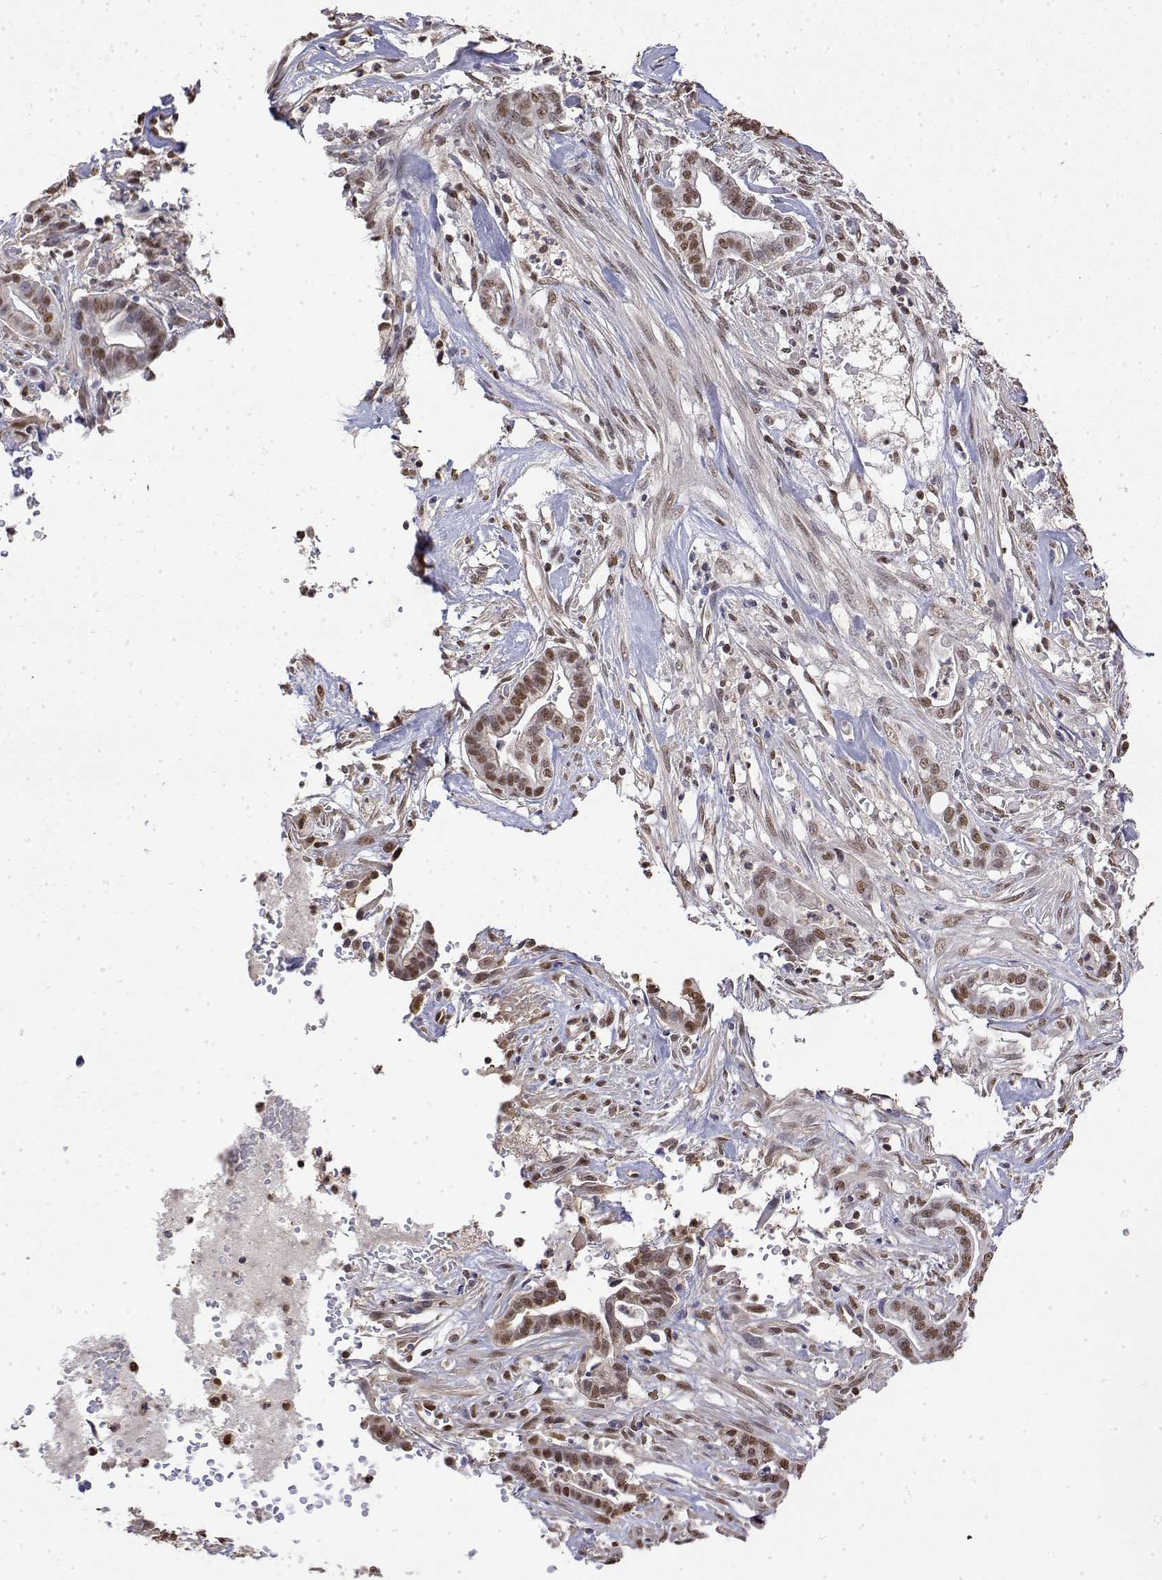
{"staining": {"intensity": "moderate", "quantity": ">75%", "location": "nuclear"}, "tissue": "cervical cancer", "cell_type": "Tumor cells", "image_type": "cancer", "snomed": [{"axis": "morphology", "description": "Adenocarcinoma, NOS"}, {"axis": "topography", "description": "Cervix"}], "caption": "Immunohistochemical staining of human cervical cancer (adenocarcinoma) reveals medium levels of moderate nuclear protein positivity in about >75% of tumor cells.", "gene": "TPI1", "patient": {"sex": "female", "age": 62}}